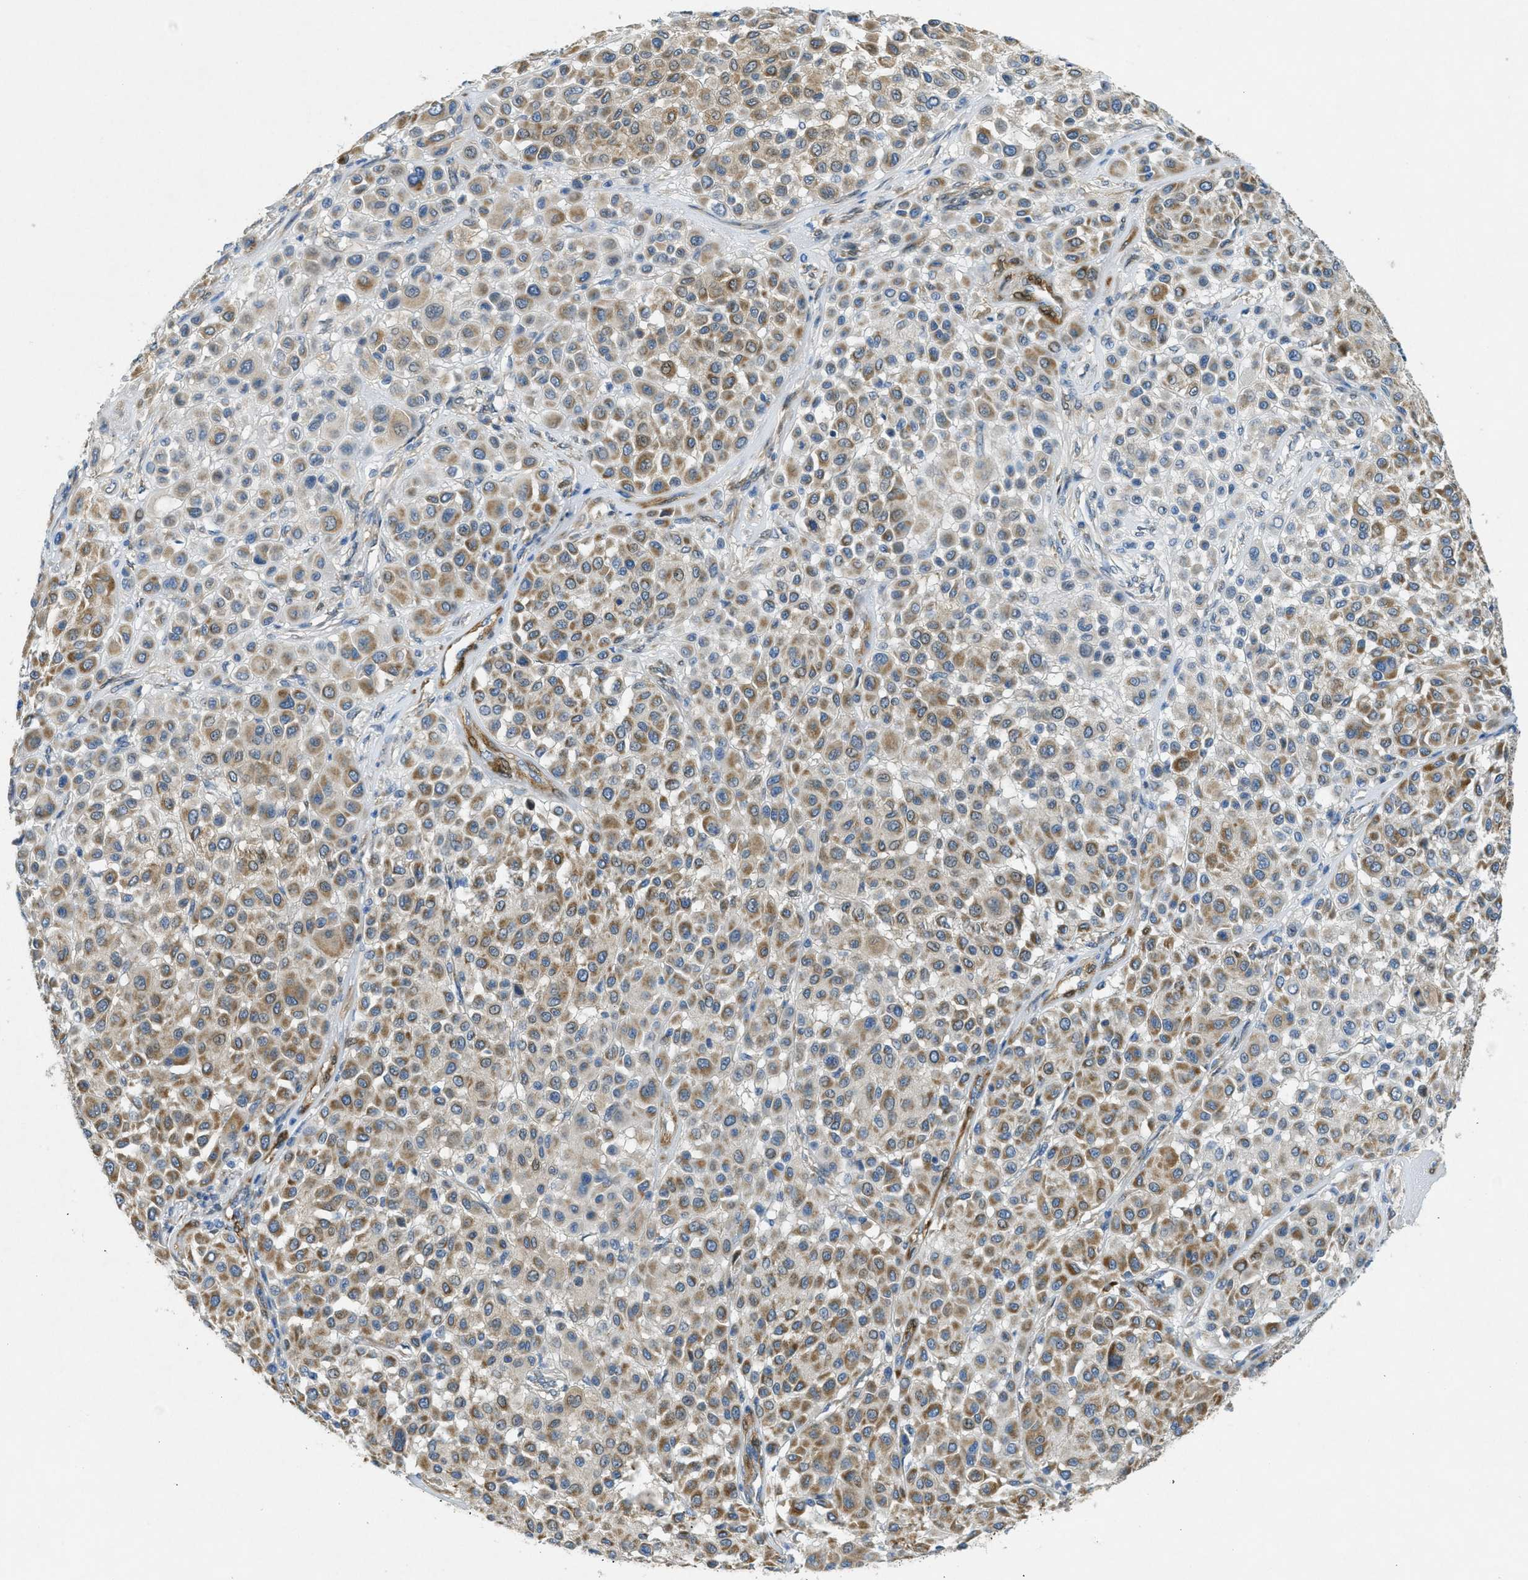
{"staining": {"intensity": "moderate", "quantity": ">75%", "location": "cytoplasmic/membranous"}, "tissue": "melanoma", "cell_type": "Tumor cells", "image_type": "cancer", "snomed": [{"axis": "morphology", "description": "Malignant melanoma, Metastatic site"}, {"axis": "topography", "description": "Soft tissue"}], "caption": "A high-resolution micrograph shows immunohistochemistry staining of melanoma, which displays moderate cytoplasmic/membranous positivity in about >75% of tumor cells.", "gene": "CYGB", "patient": {"sex": "male", "age": 41}}